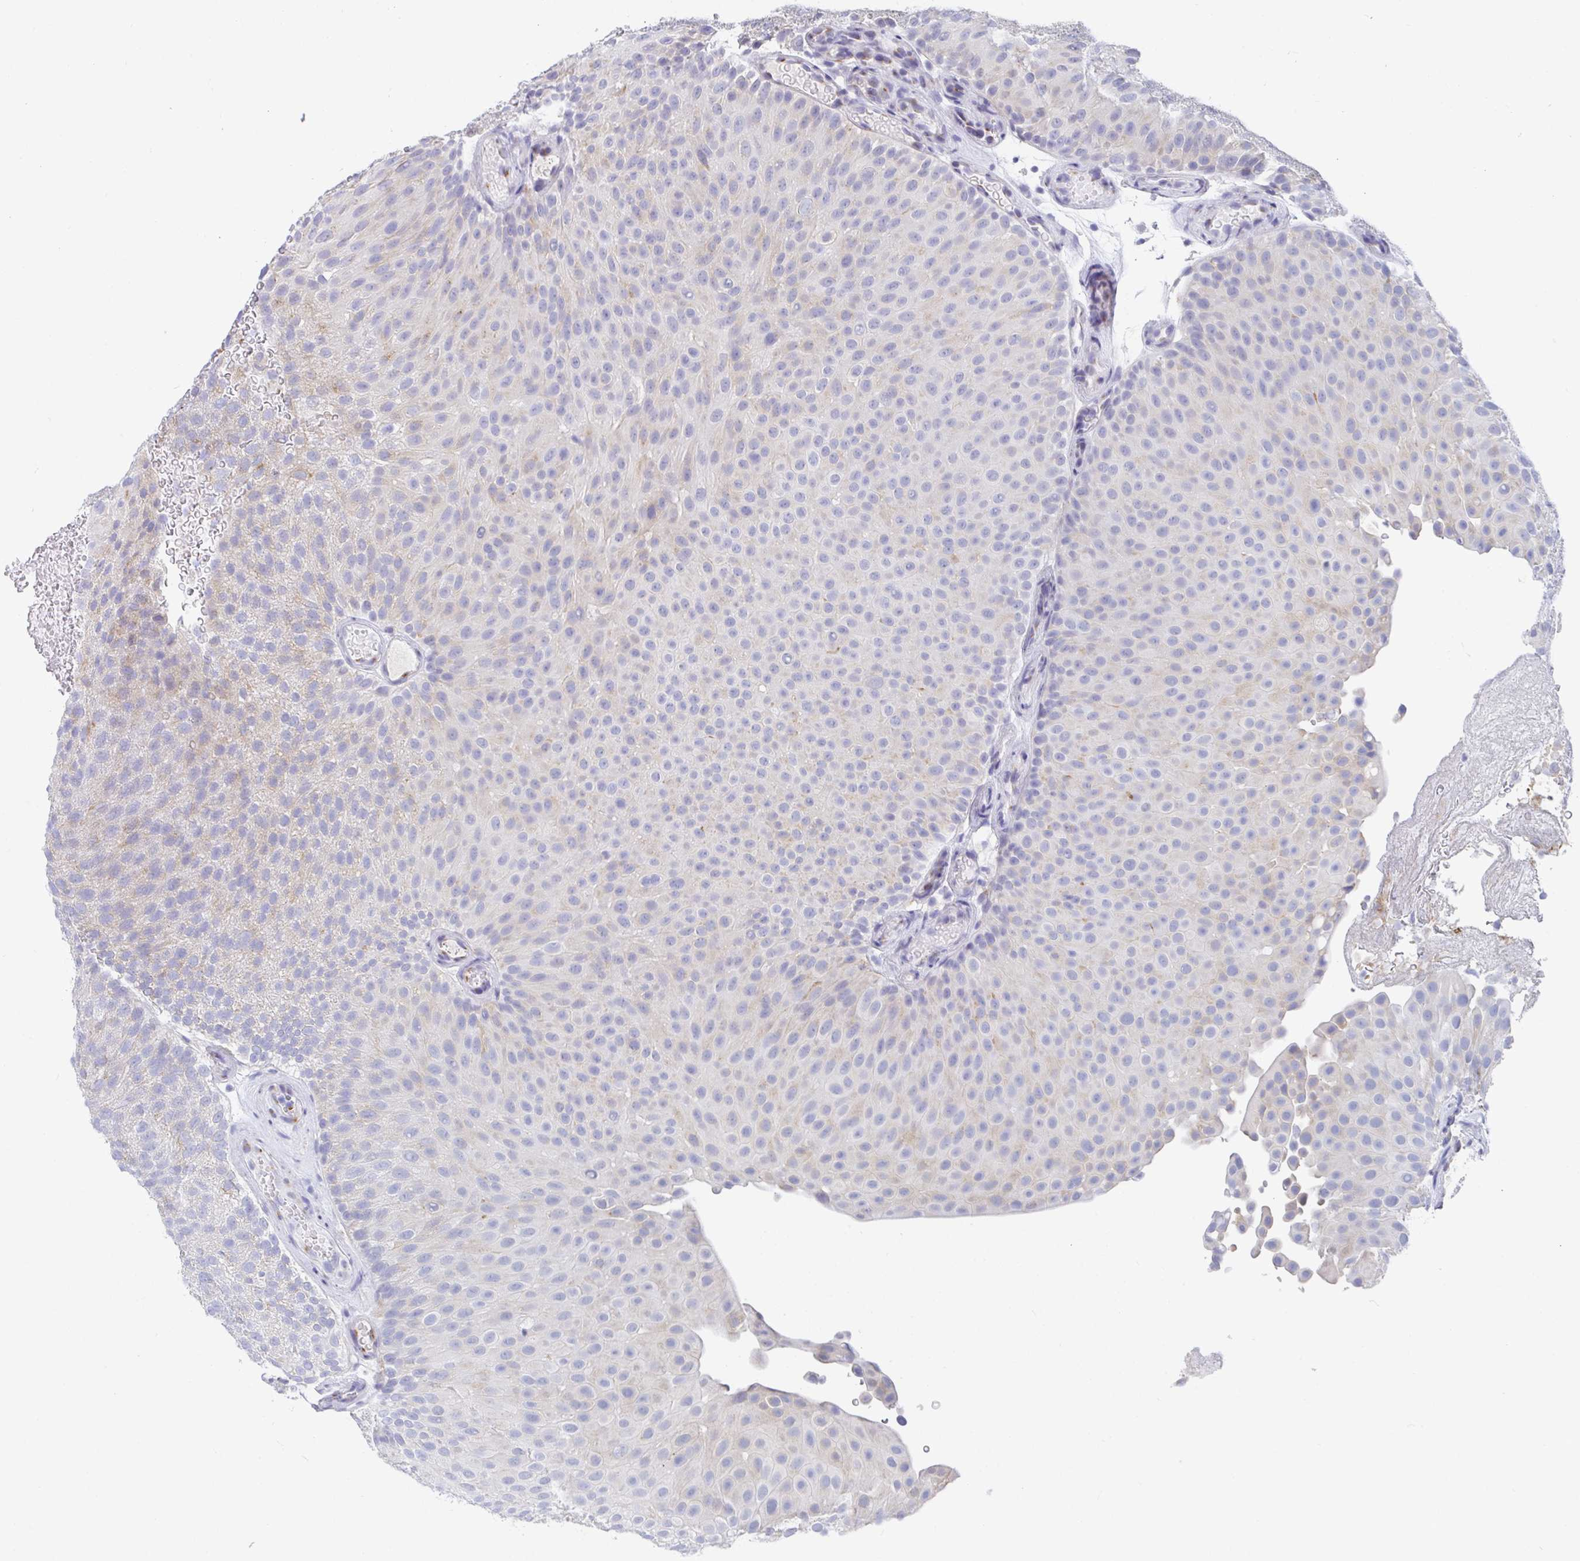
{"staining": {"intensity": "weak", "quantity": "<25%", "location": "cytoplasmic/membranous"}, "tissue": "urothelial cancer", "cell_type": "Tumor cells", "image_type": "cancer", "snomed": [{"axis": "morphology", "description": "Urothelial carcinoma, Low grade"}, {"axis": "topography", "description": "Urinary bladder"}], "caption": "DAB immunohistochemical staining of human urothelial cancer demonstrates no significant positivity in tumor cells. The staining is performed using DAB (3,3'-diaminobenzidine) brown chromogen with nuclei counter-stained in using hematoxylin.", "gene": "TAS2R39", "patient": {"sex": "male", "age": 78}}